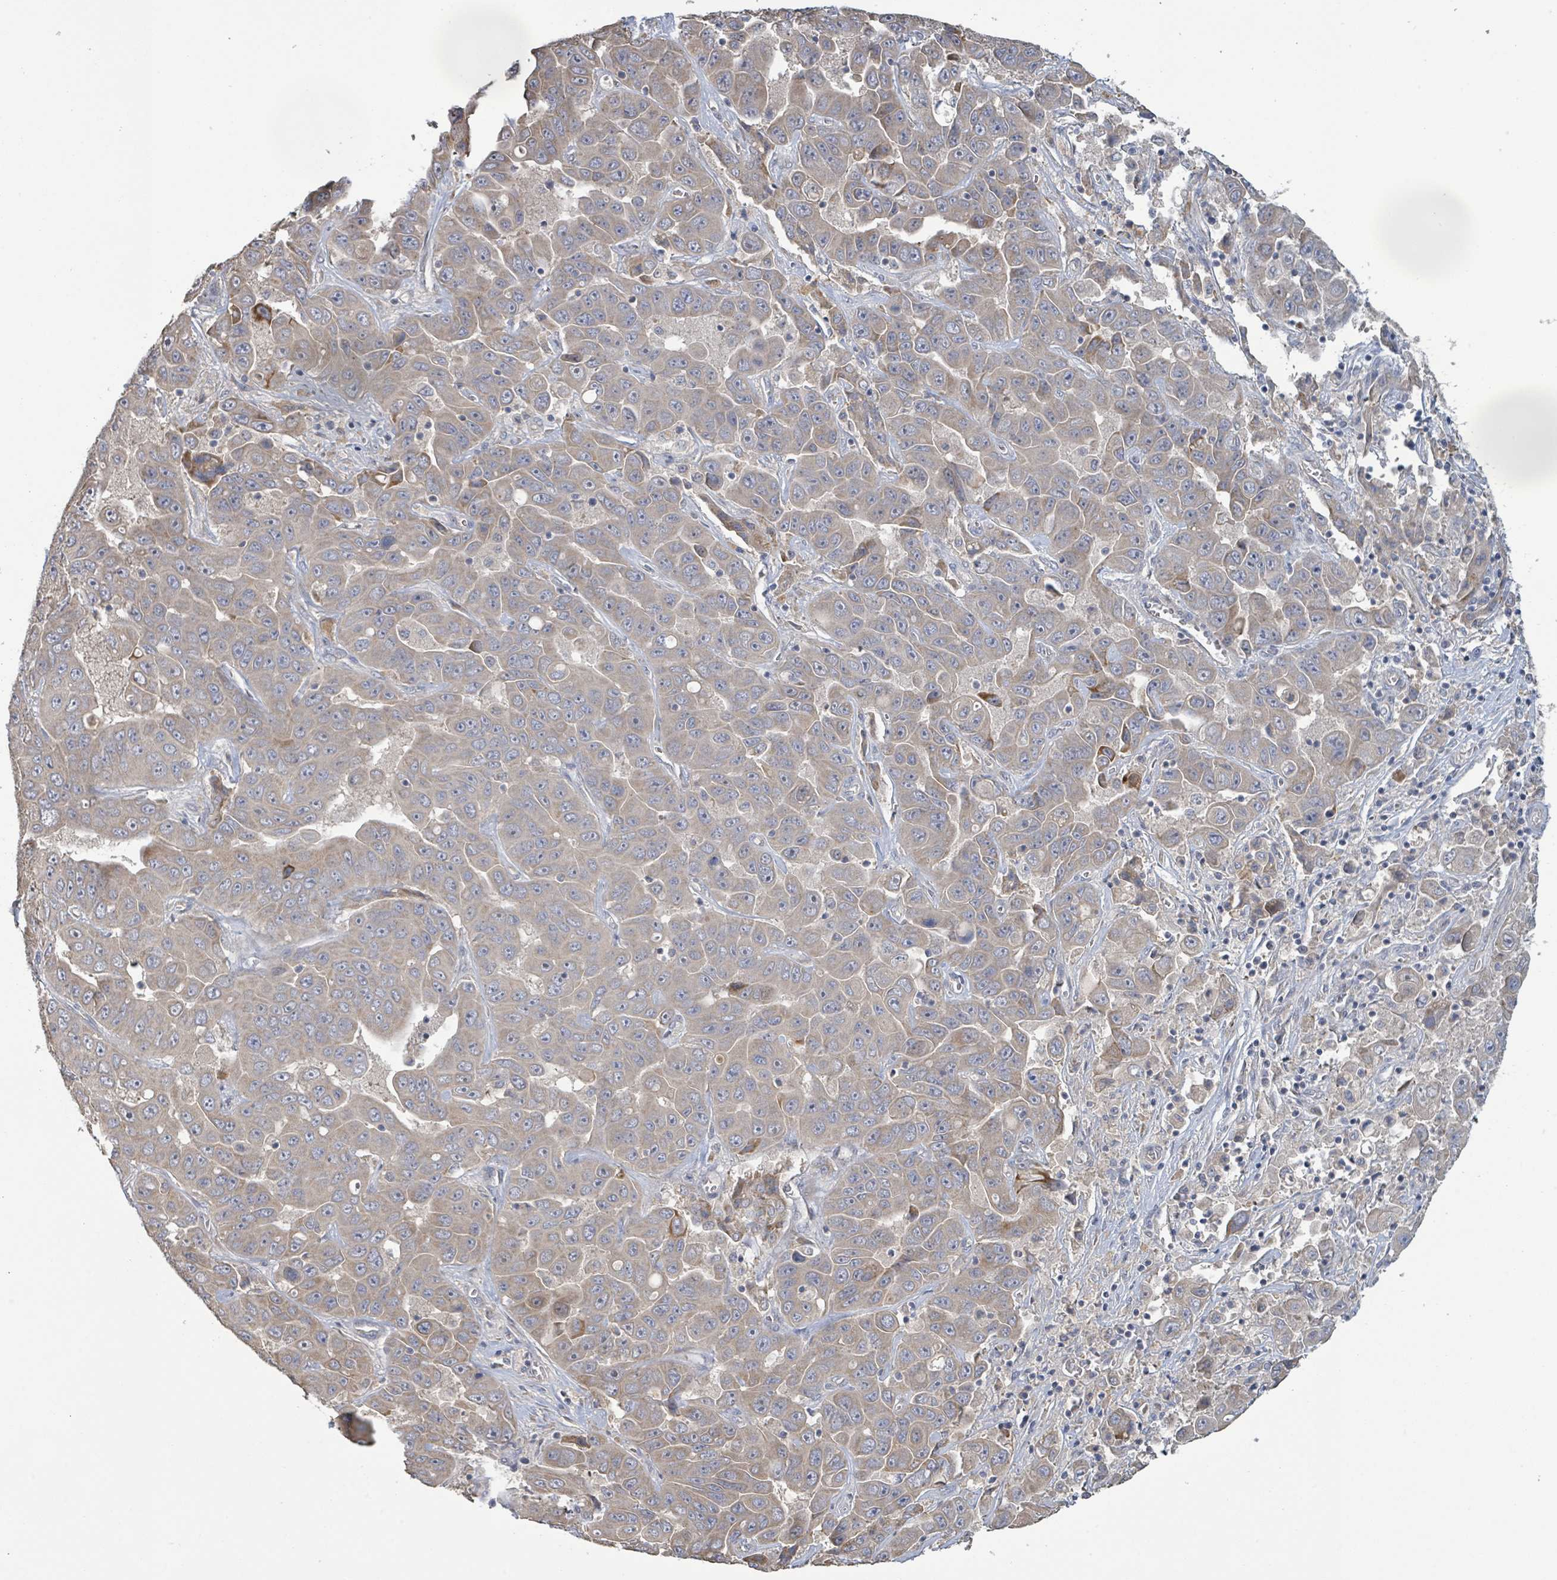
{"staining": {"intensity": "weak", "quantity": "25%-75%", "location": "cytoplasmic/membranous"}, "tissue": "liver cancer", "cell_type": "Tumor cells", "image_type": "cancer", "snomed": [{"axis": "morphology", "description": "Cholangiocarcinoma"}, {"axis": "topography", "description": "Liver"}], "caption": "Immunohistochemistry of human cholangiocarcinoma (liver) shows low levels of weak cytoplasmic/membranous staining in about 25%-75% of tumor cells.", "gene": "KCNS2", "patient": {"sex": "female", "age": 52}}